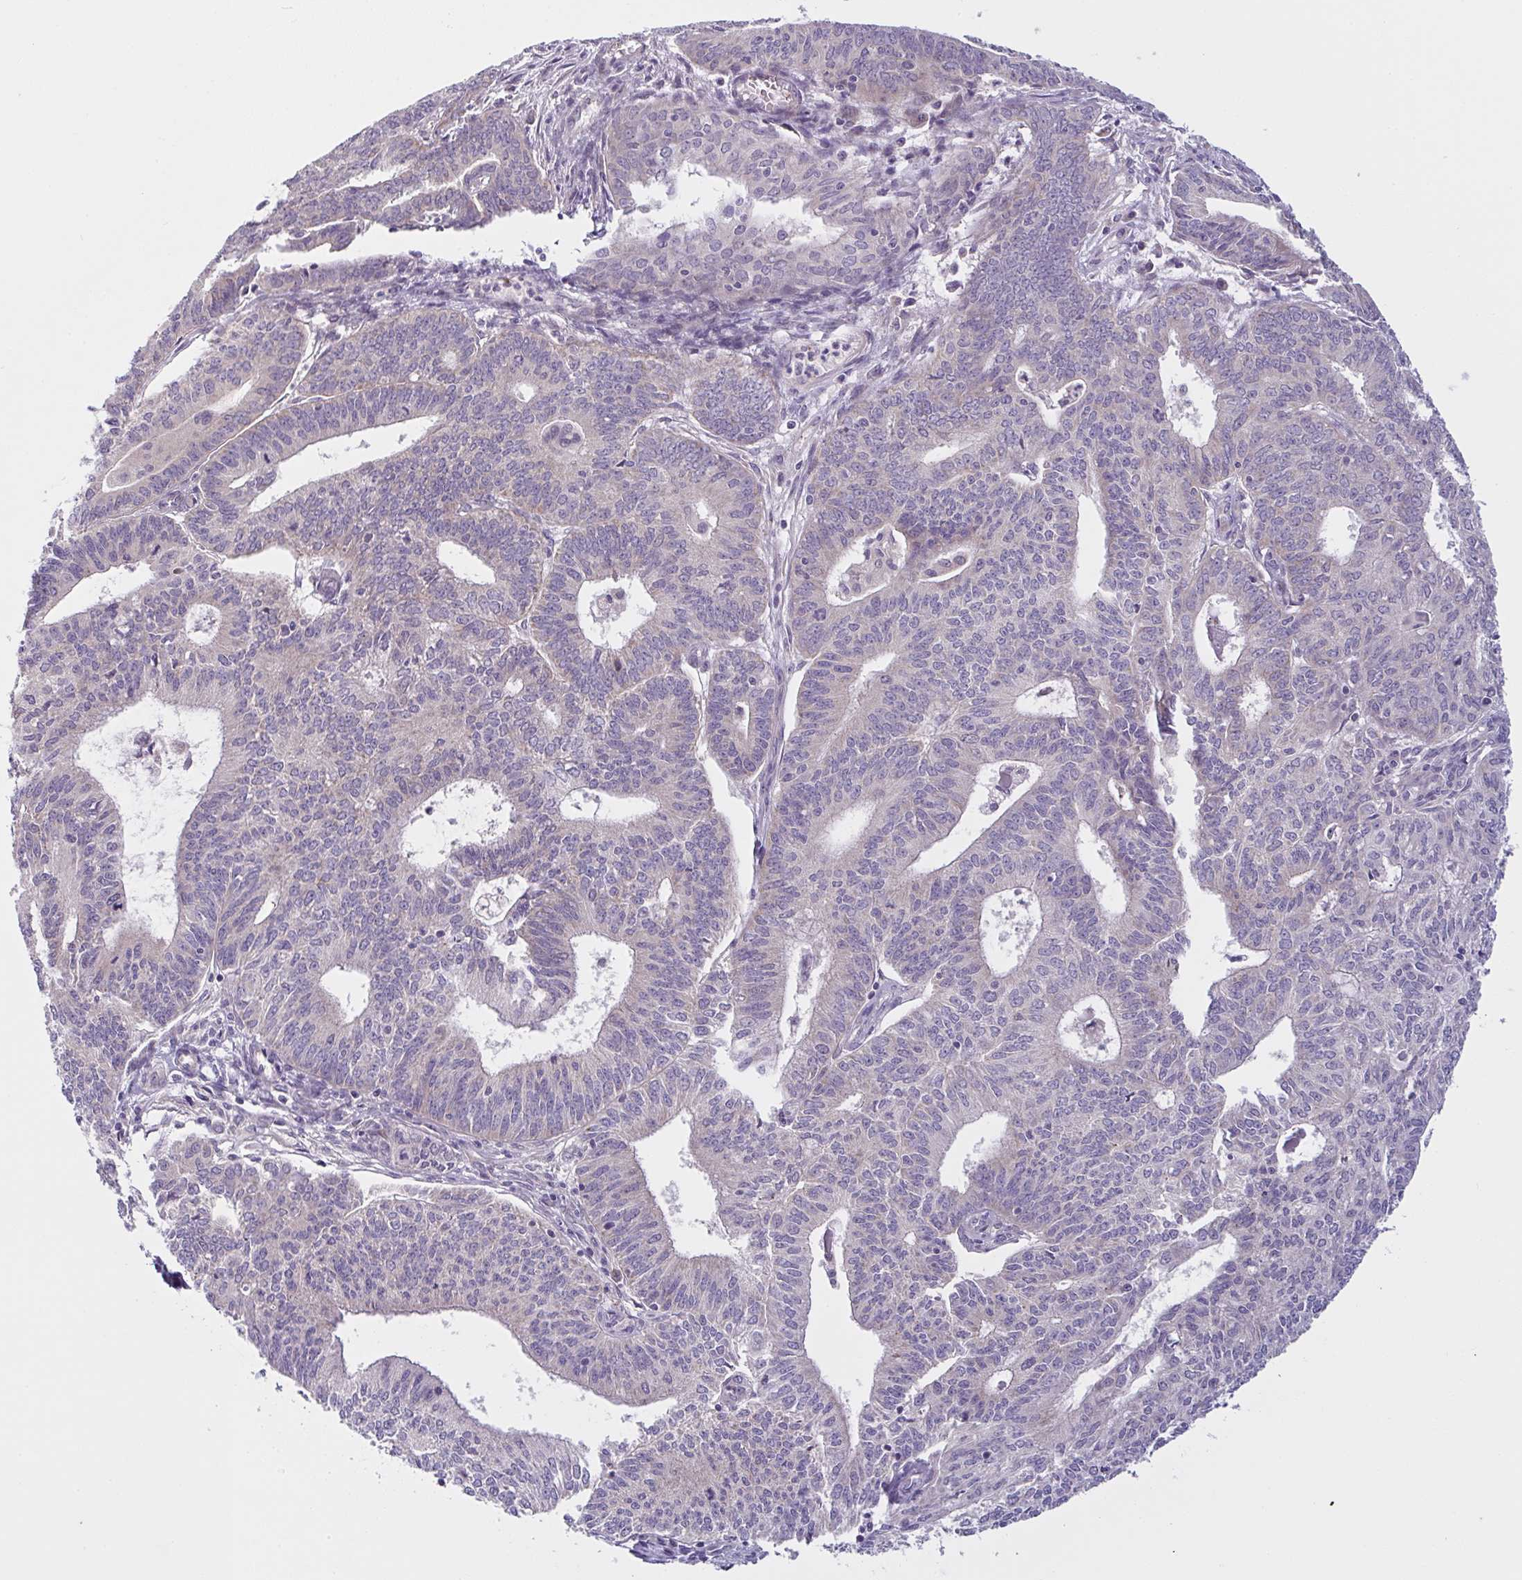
{"staining": {"intensity": "negative", "quantity": "none", "location": "none"}, "tissue": "endometrial cancer", "cell_type": "Tumor cells", "image_type": "cancer", "snomed": [{"axis": "morphology", "description": "Adenocarcinoma, NOS"}, {"axis": "topography", "description": "Endometrium"}], "caption": "Endometrial cancer was stained to show a protein in brown. There is no significant expression in tumor cells. (DAB immunohistochemistry visualized using brightfield microscopy, high magnification).", "gene": "MRPS2", "patient": {"sex": "female", "age": 61}}